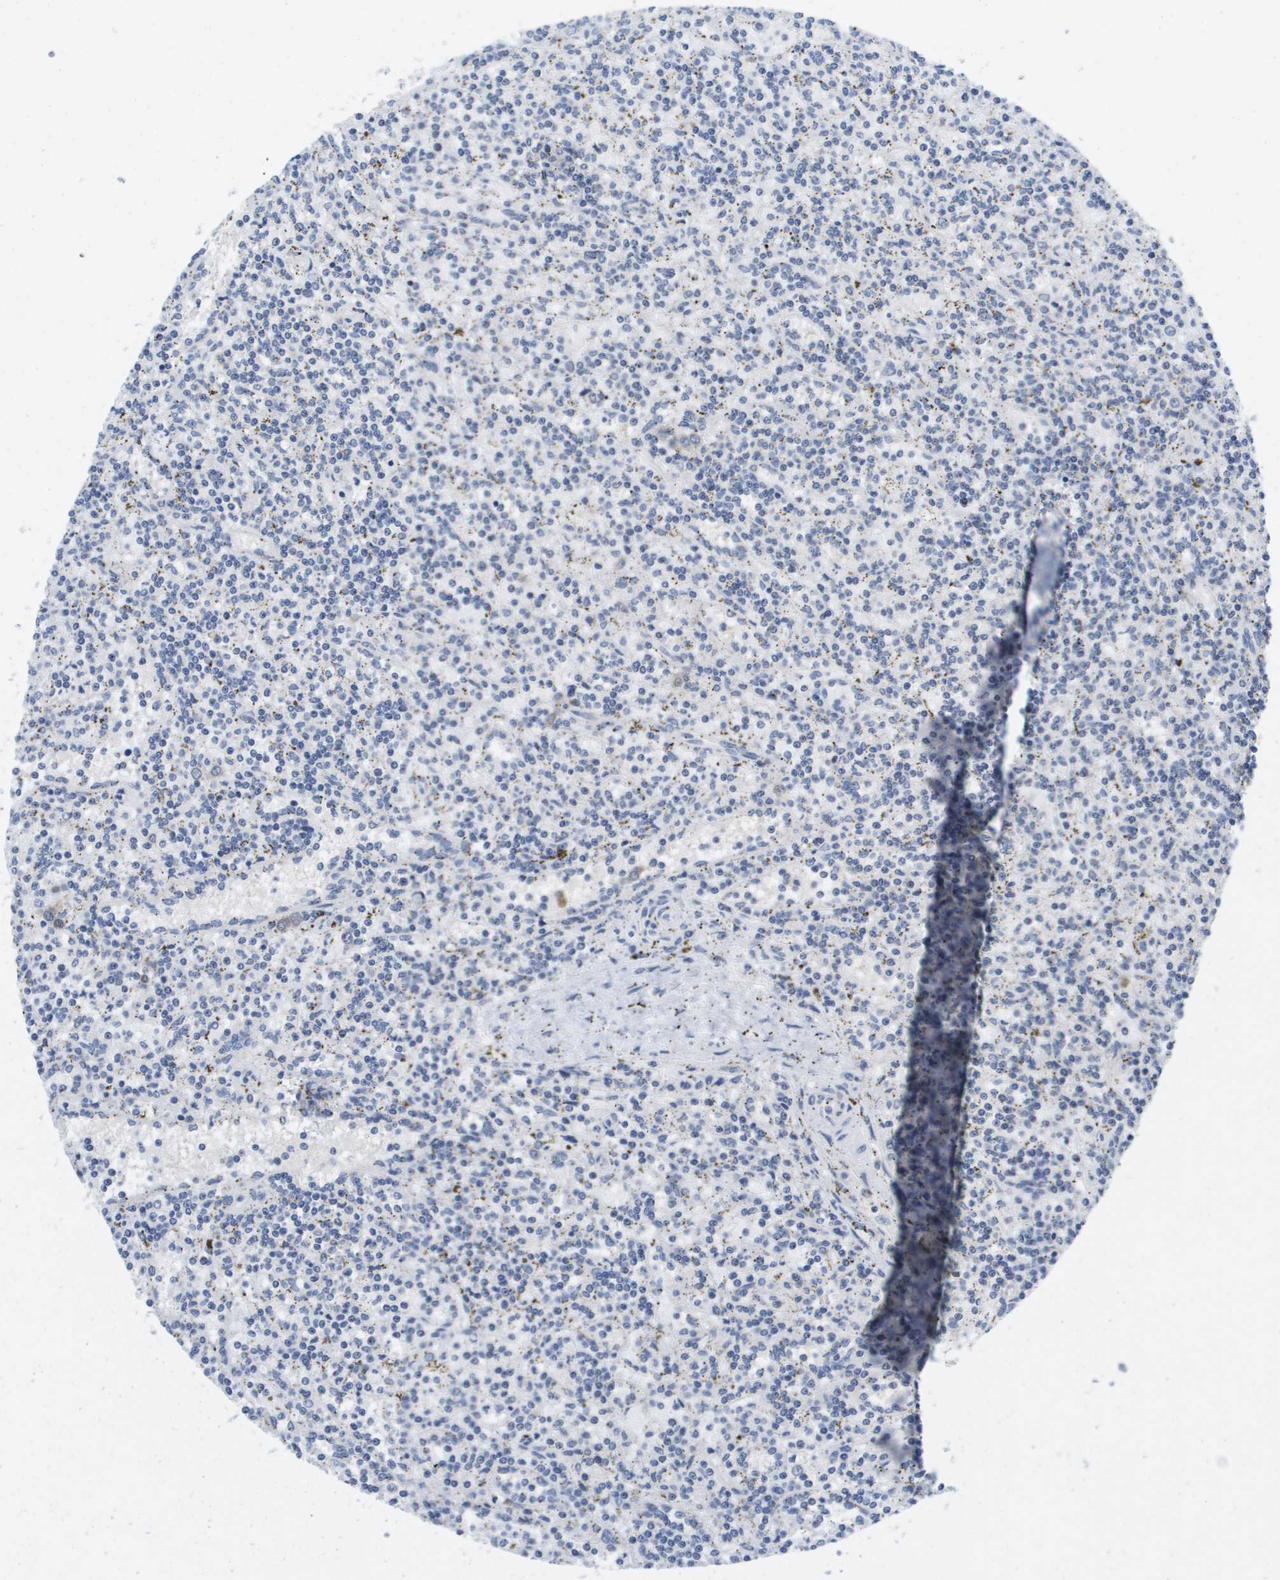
{"staining": {"intensity": "negative", "quantity": "none", "location": "none"}, "tissue": "lymphoma", "cell_type": "Tumor cells", "image_type": "cancer", "snomed": [{"axis": "morphology", "description": "Malignant lymphoma, non-Hodgkin's type, Low grade"}, {"axis": "topography", "description": "Spleen"}], "caption": "The immunohistochemistry photomicrograph has no significant expression in tumor cells of malignant lymphoma, non-Hodgkin's type (low-grade) tissue. Brightfield microscopy of IHC stained with DAB (brown) and hematoxylin (blue), captured at high magnification.", "gene": "FKBP4", "patient": {"sex": "male", "age": 73}}